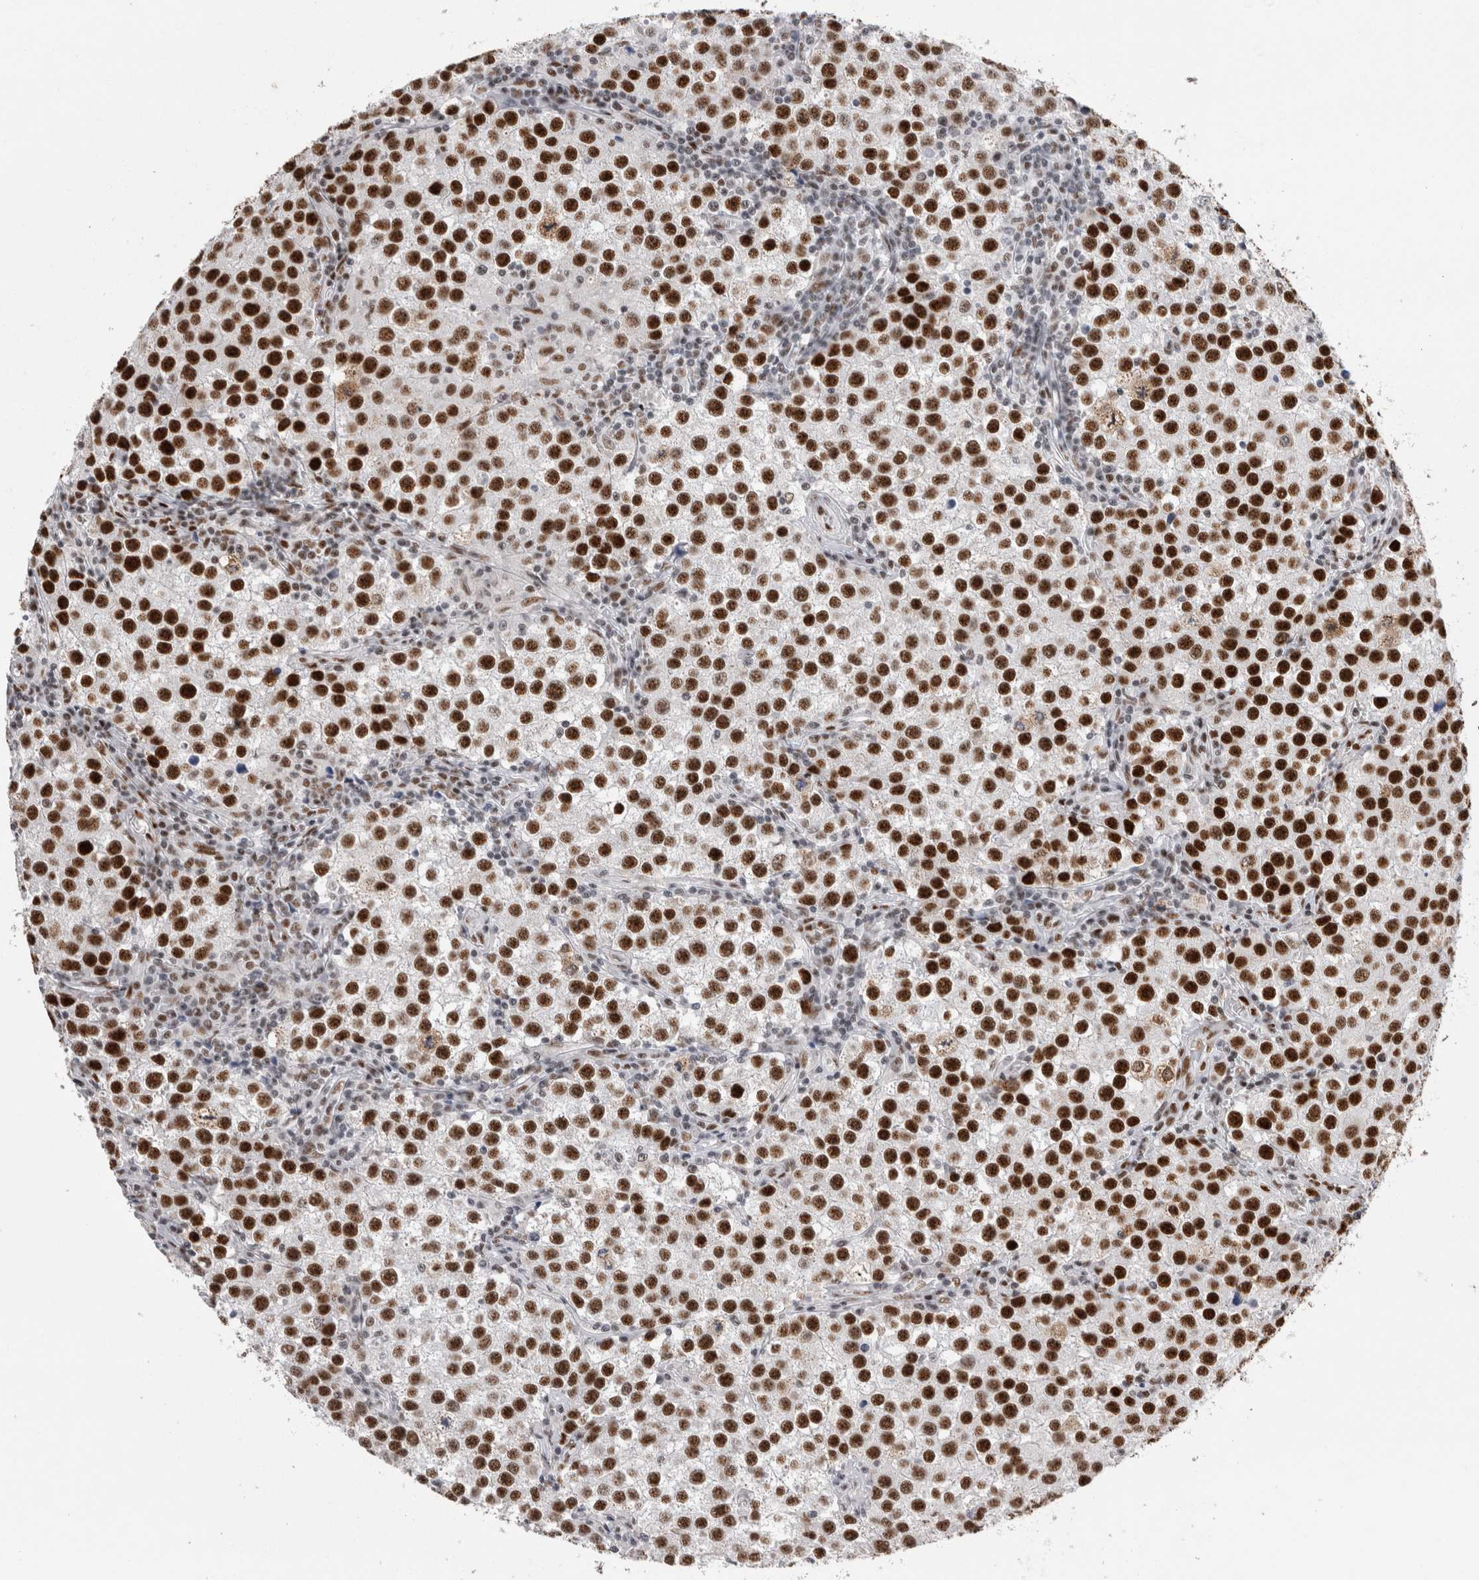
{"staining": {"intensity": "strong", "quantity": ">75%", "location": "nuclear"}, "tissue": "testis cancer", "cell_type": "Tumor cells", "image_type": "cancer", "snomed": [{"axis": "morphology", "description": "Seminoma, NOS"}, {"axis": "morphology", "description": "Carcinoma, Embryonal, NOS"}, {"axis": "topography", "description": "Testis"}], "caption": "IHC photomicrograph of testis cancer stained for a protein (brown), which displays high levels of strong nuclear staining in approximately >75% of tumor cells.", "gene": "RBM6", "patient": {"sex": "male", "age": 43}}